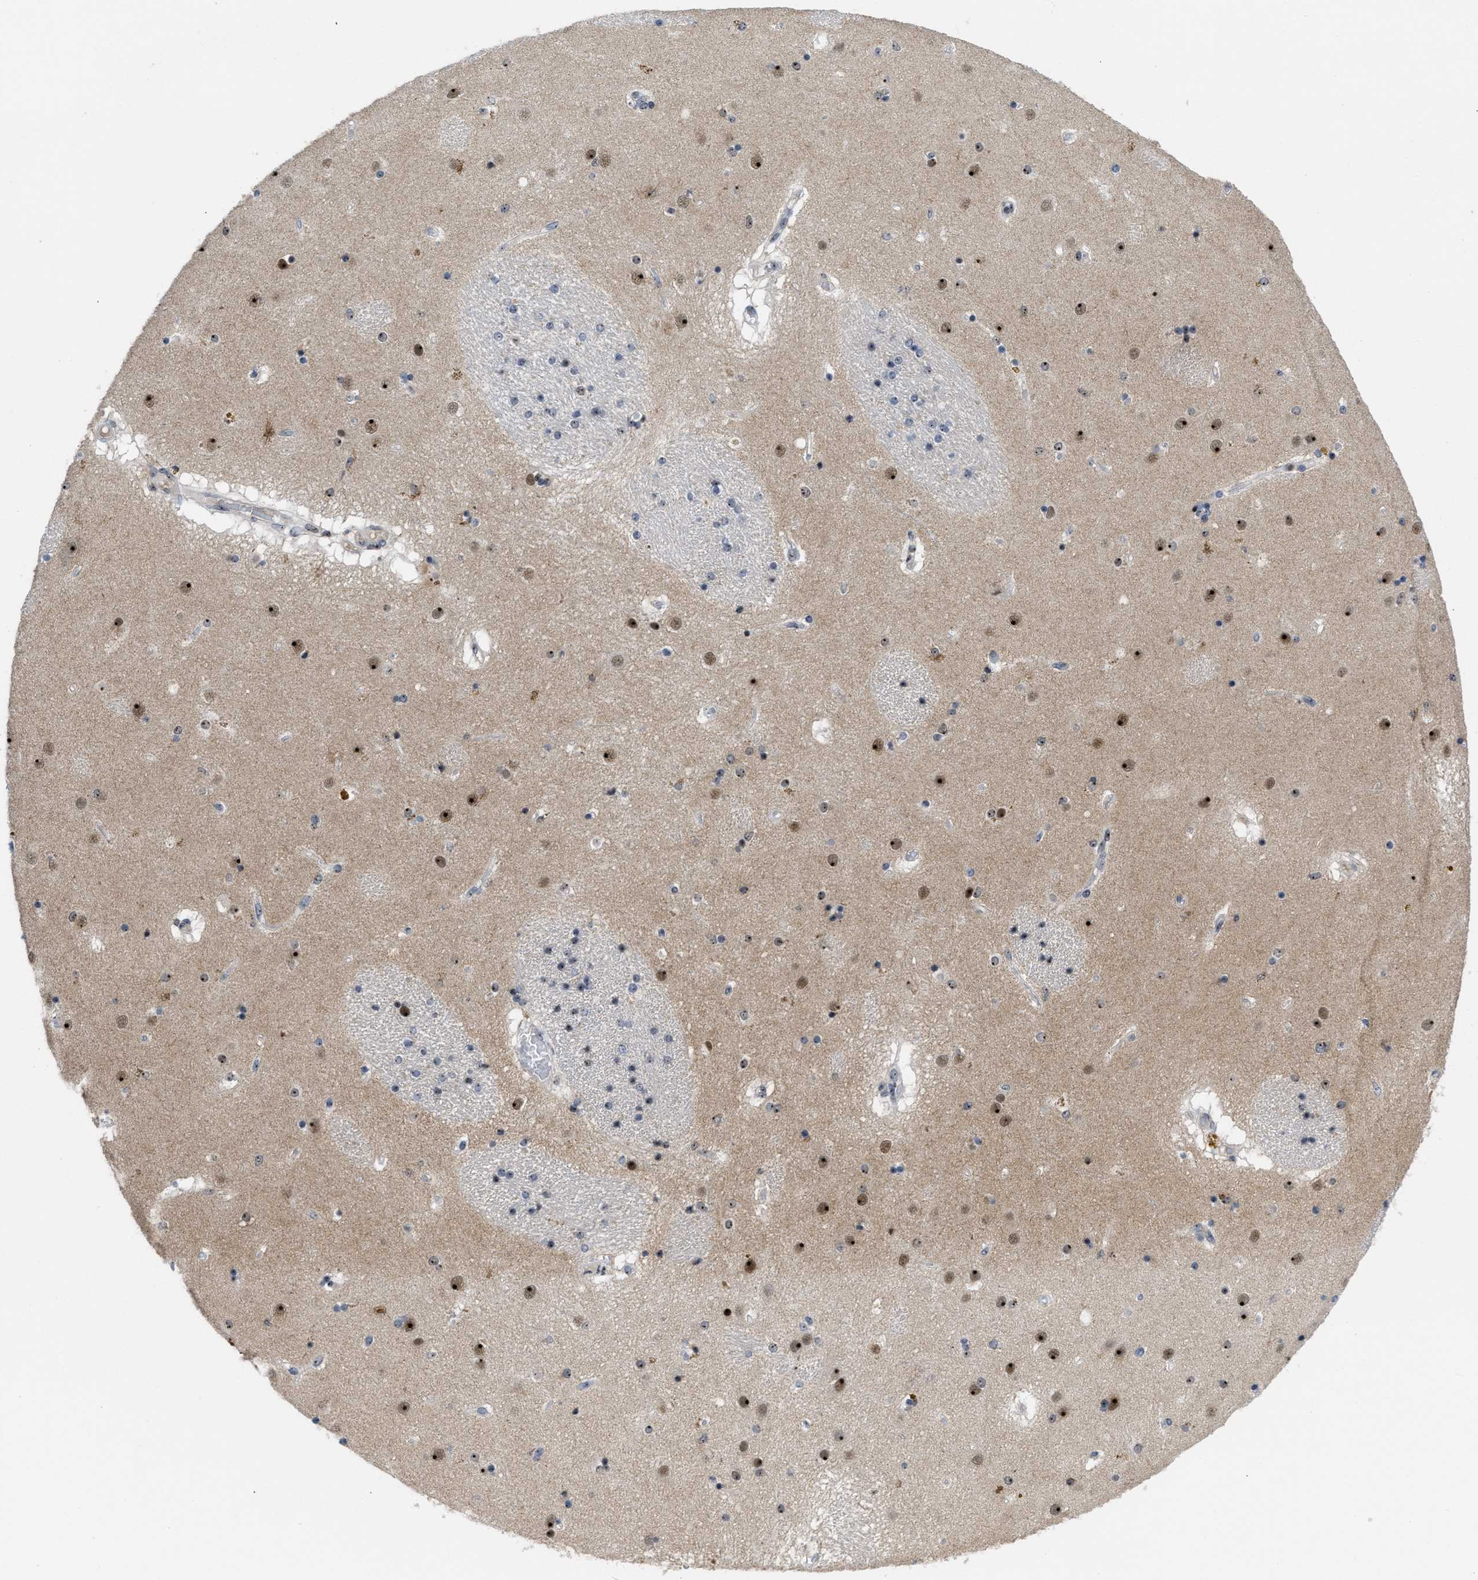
{"staining": {"intensity": "moderate", "quantity": "25%-75%", "location": "nuclear"}, "tissue": "caudate", "cell_type": "Glial cells", "image_type": "normal", "snomed": [{"axis": "morphology", "description": "Normal tissue, NOS"}, {"axis": "topography", "description": "Lateral ventricle wall"}], "caption": "Protein staining displays moderate nuclear positivity in approximately 25%-75% of glial cells in normal caudate.", "gene": "NOP58", "patient": {"sex": "male", "age": 70}}